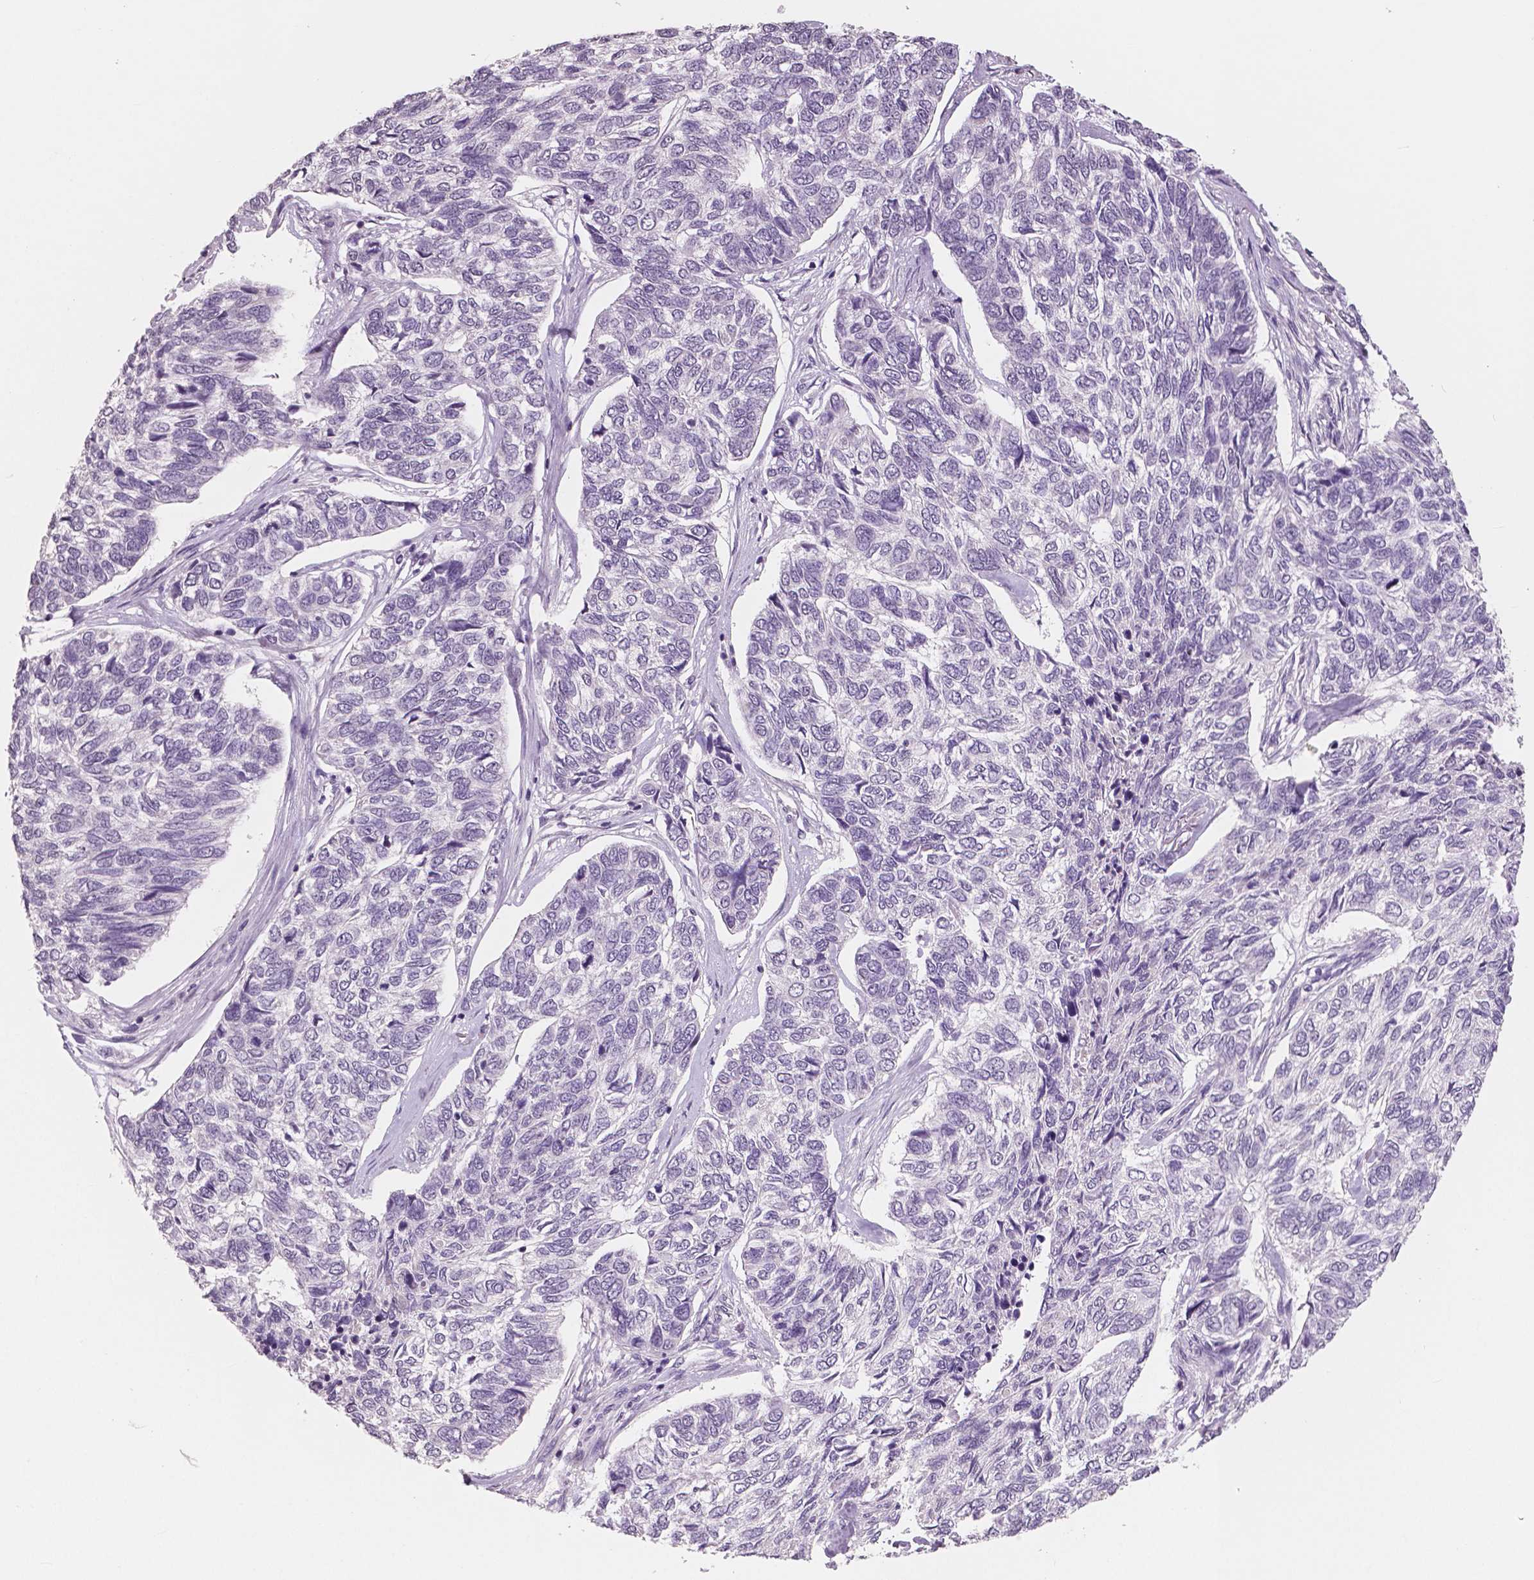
{"staining": {"intensity": "negative", "quantity": "none", "location": "none"}, "tissue": "skin cancer", "cell_type": "Tumor cells", "image_type": "cancer", "snomed": [{"axis": "morphology", "description": "Basal cell carcinoma"}, {"axis": "topography", "description": "Skin"}], "caption": "Human skin basal cell carcinoma stained for a protein using immunohistochemistry displays no positivity in tumor cells.", "gene": "NECAB1", "patient": {"sex": "female", "age": 65}}